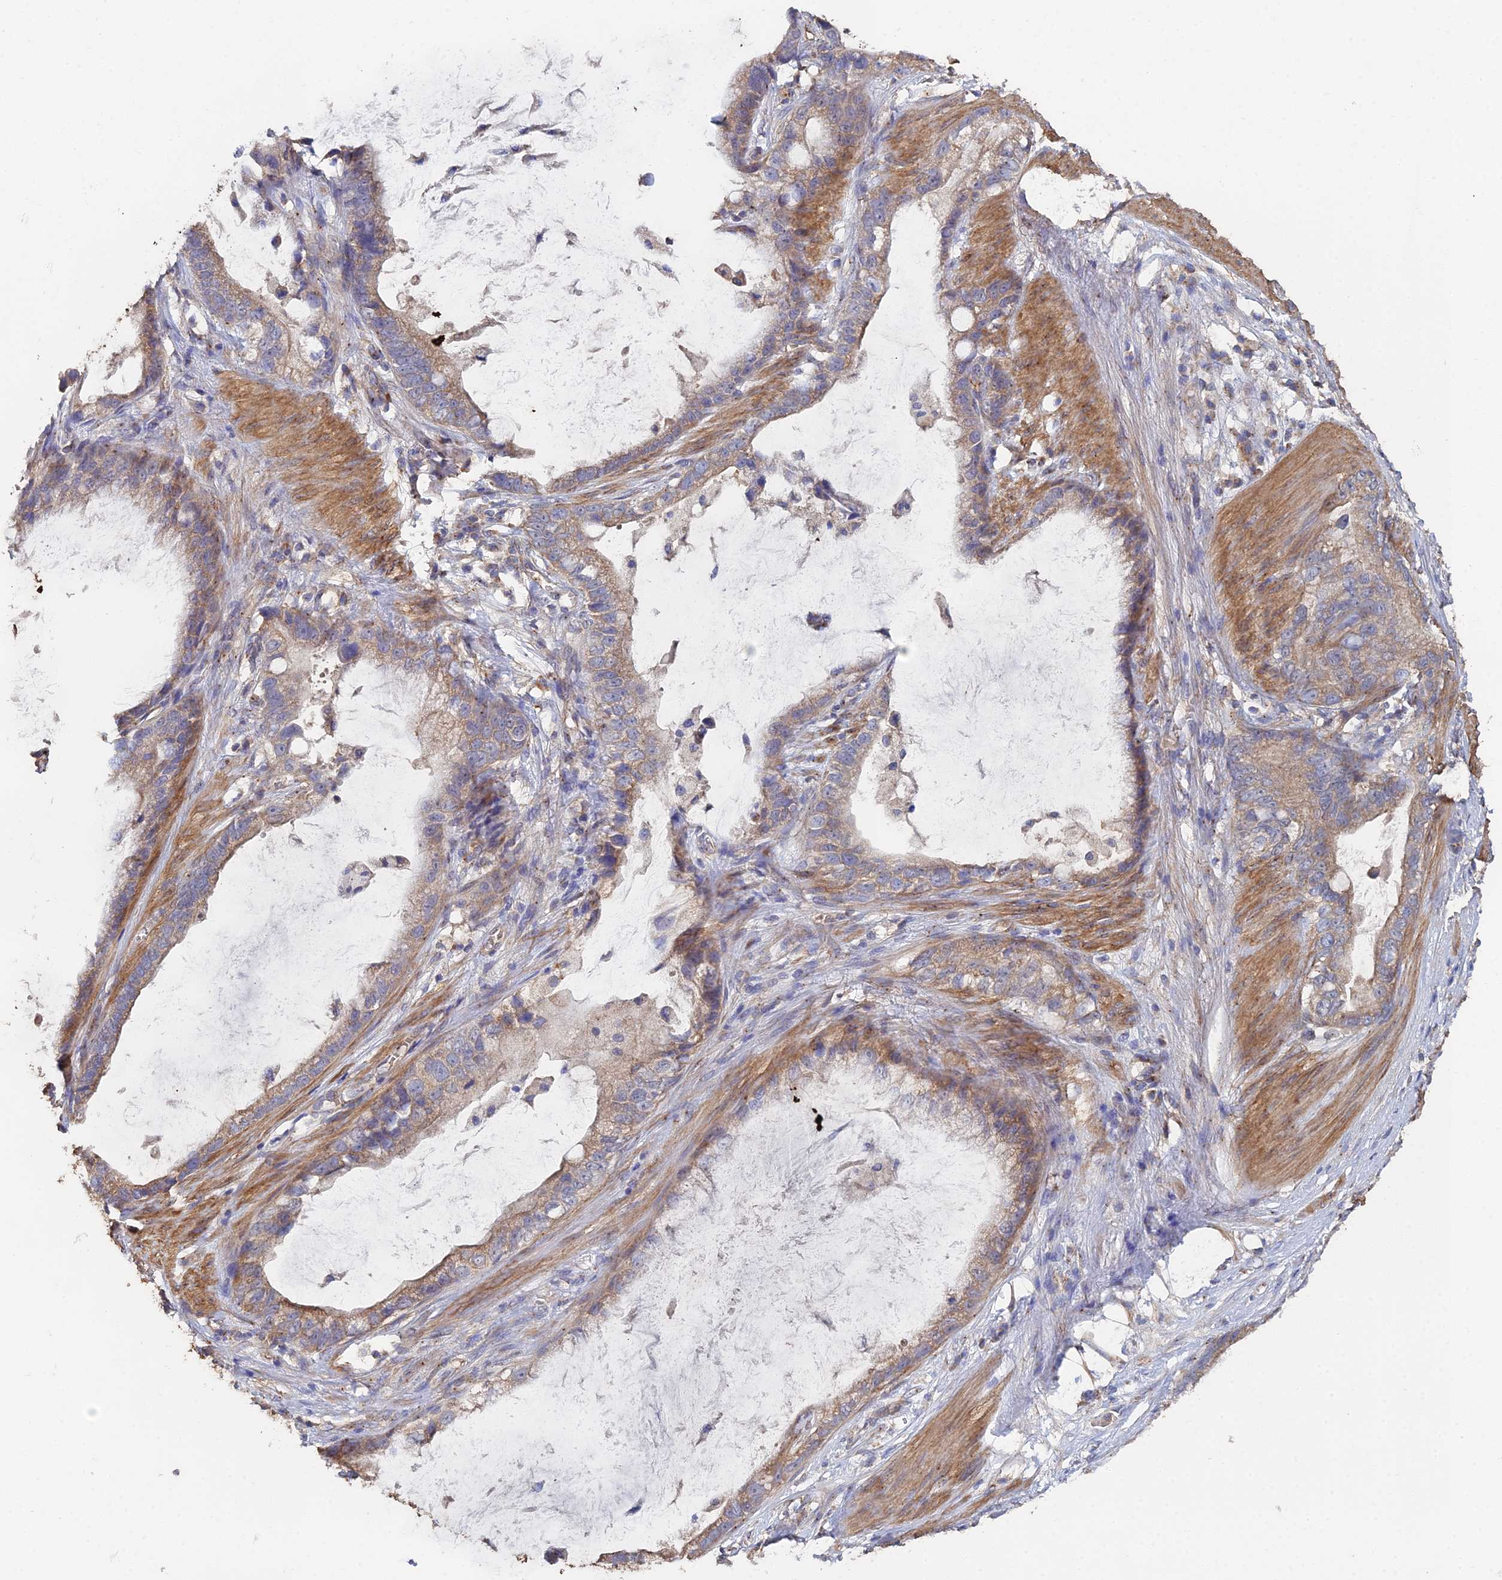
{"staining": {"intensity": "moderate", "quantity": ">75%", "location": "cytoplasmic/membranous"}, "tissue": "stomach cancer", "cell_type": "Tumor cells", "image_type": "cancer", "snomed": [{"axis": "morphology", "description": "Adenocarcinoma, NOS"}, {"axis": "topography", "description": "Stomach"}], "caption": "Immunohistochemistry (IHC) (DAB (3,3'-diaminobenzidine)) staining of adenocarcinoma (stomach) reveals moderate cytoplasmic/membranous protein staining in approximately >75% of tumor cells.", "gene": "SPANXN4", "patient": {"sex": "male", "age": 55}}